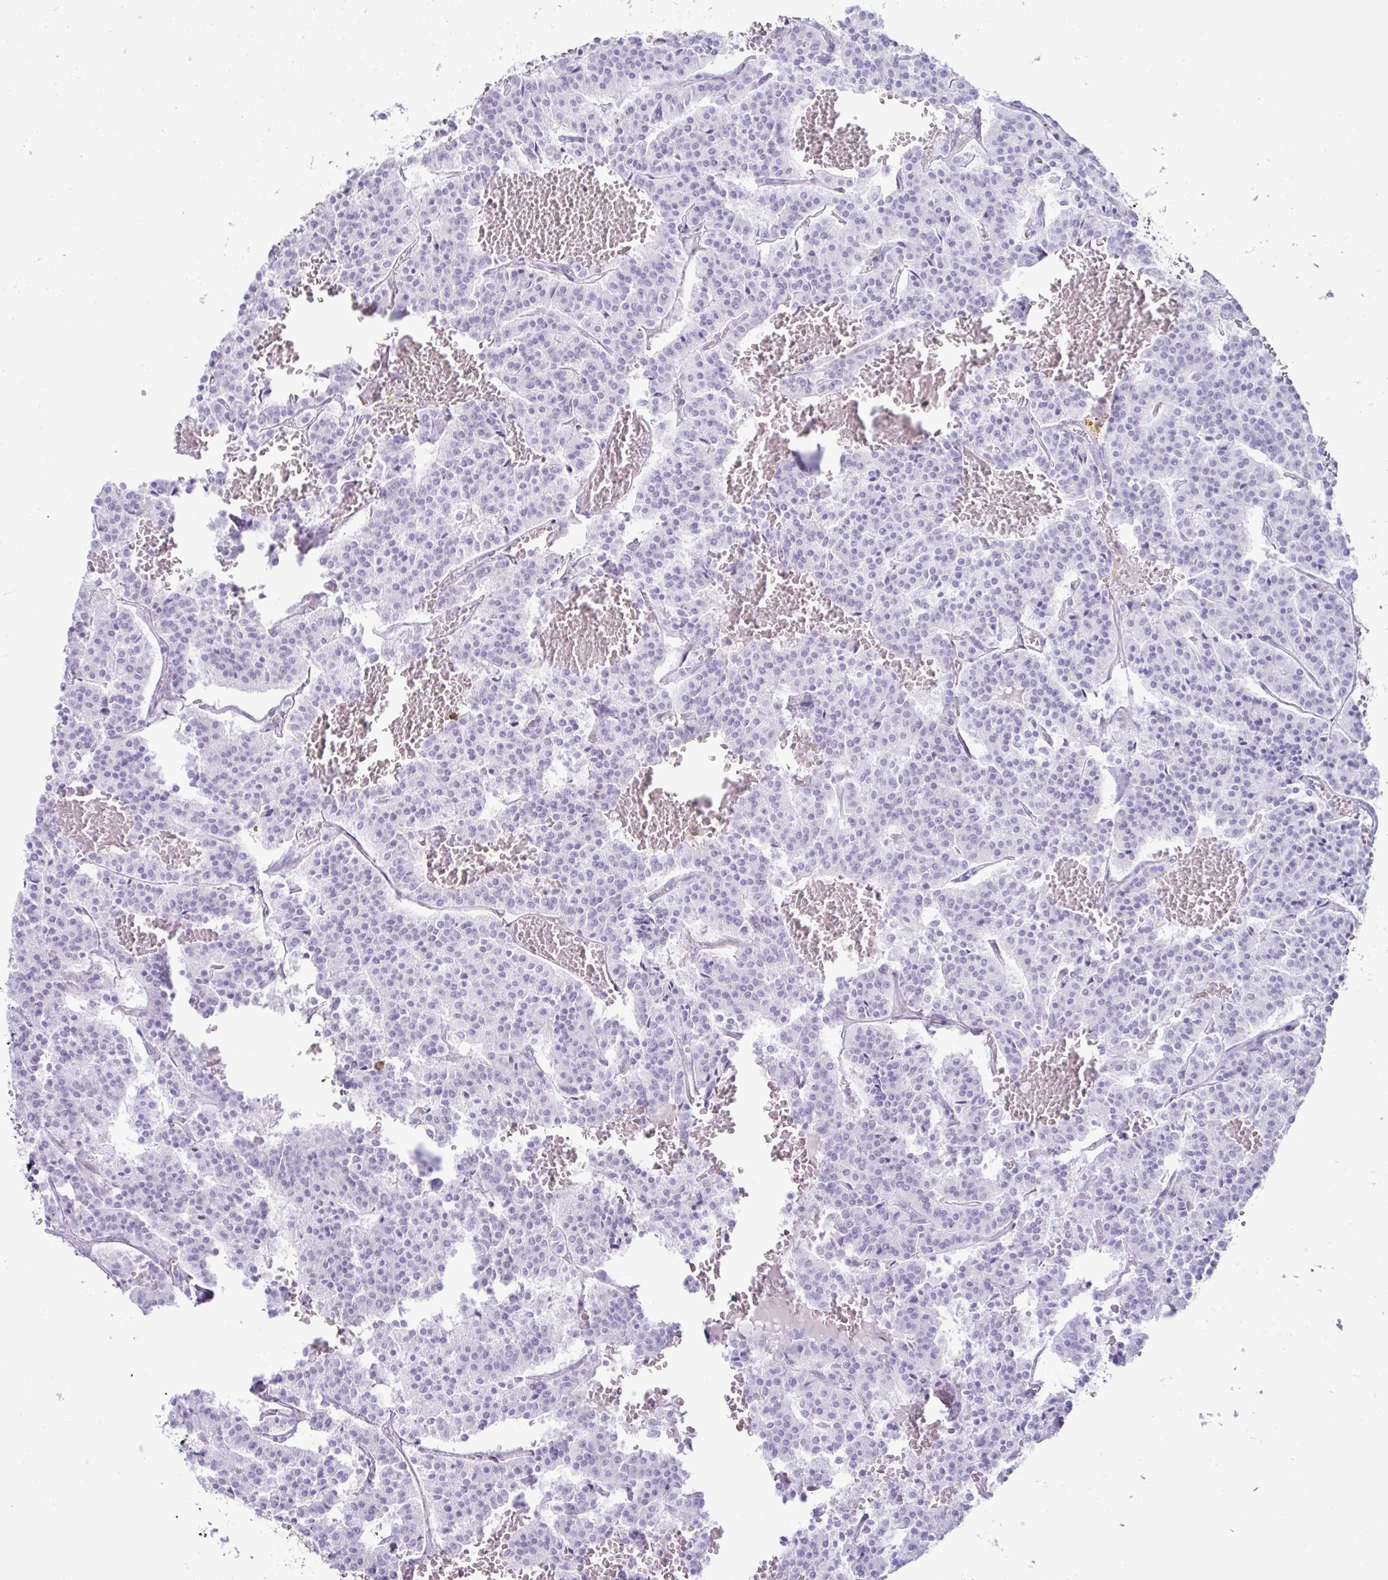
{"staining": {"intensity": "negative", "quantity": "none", "location": "none"}, "tissue": "carcinoid", "cell_type": "Tumor cells", "image_type": "cancer", "snomed": [{"axis": "morphology", "description": "Carcinoid, malignant, NOS"}, {"axis": "topography", "description": "Lung"}], "caption": "Micrograph shows no significant protein positivity in tumor cells of carcinoid. The staining was performed using DAB to visualize the protein expression in brown, while the nuclei were stained in blue with hematoxylin (Magnification: 20x).", "gene": "JCHAIN", "patient": {"sex": "male", "age": 70}}